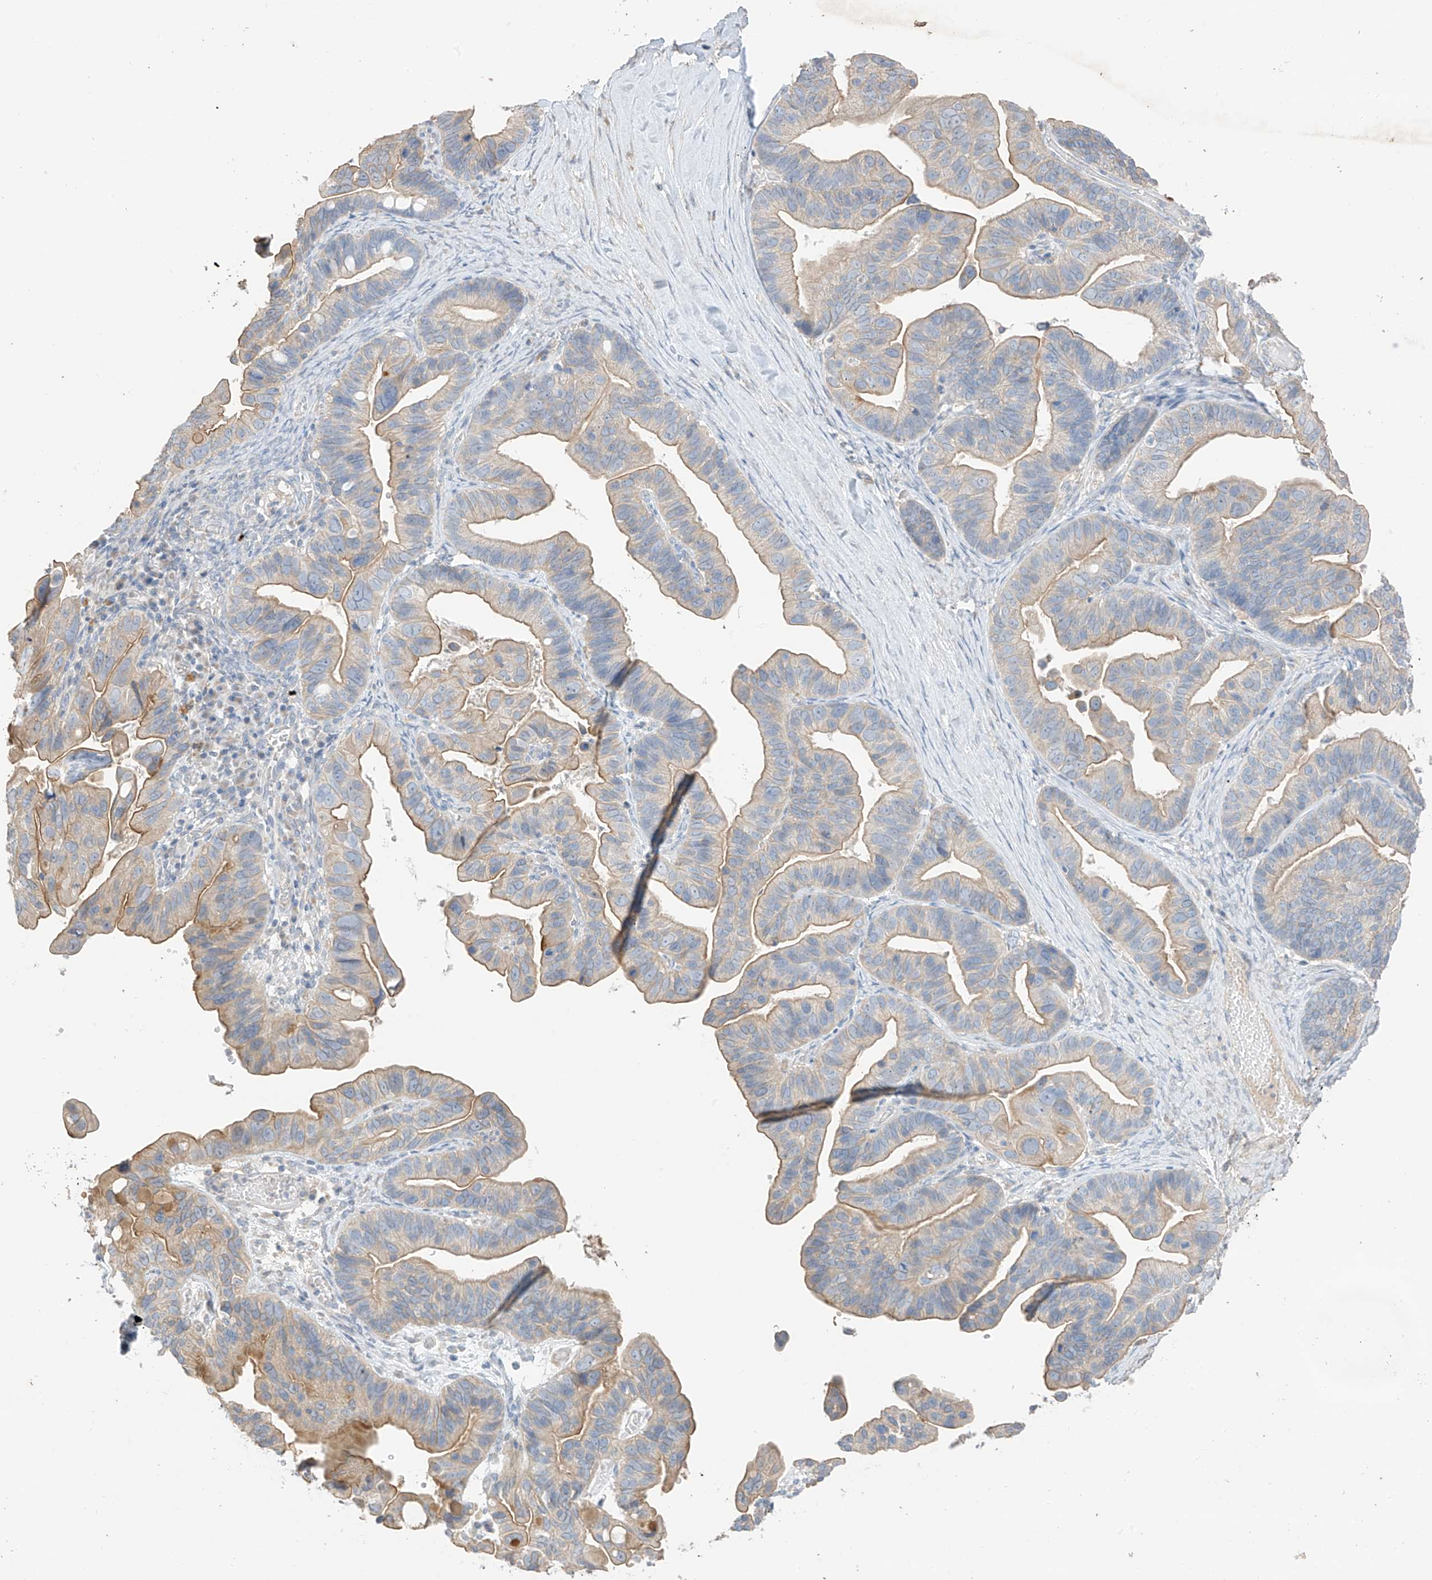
{"staining": {"intensity": "moderate", "quantity": "25%-75%", "location": "cytoplasmic/membranous"}, "tissue": "ovarian cancer", "cell_type": "Tumor cells", "image_type": "cancer", "snomed": [{"axis": "morphology", "description": "Cystadenocarcinoma, serous, NOS"}, {"axis": "topography", "description": "Ovary"}], "caption": "A medium amount of moderate cytoplasmic/membranous positivity is appreciated in about 25%-75% of tumor cells in serous cystadenocarcinoma (ovarian) tissue. The staining was performed using DAB to visualize the protein expression in brown, while the nuclei were stained in blue with hematoxylin (Magnification: 20x).", "gene": "CAPN13", "patient": {"sex": "female", "age": 56}}